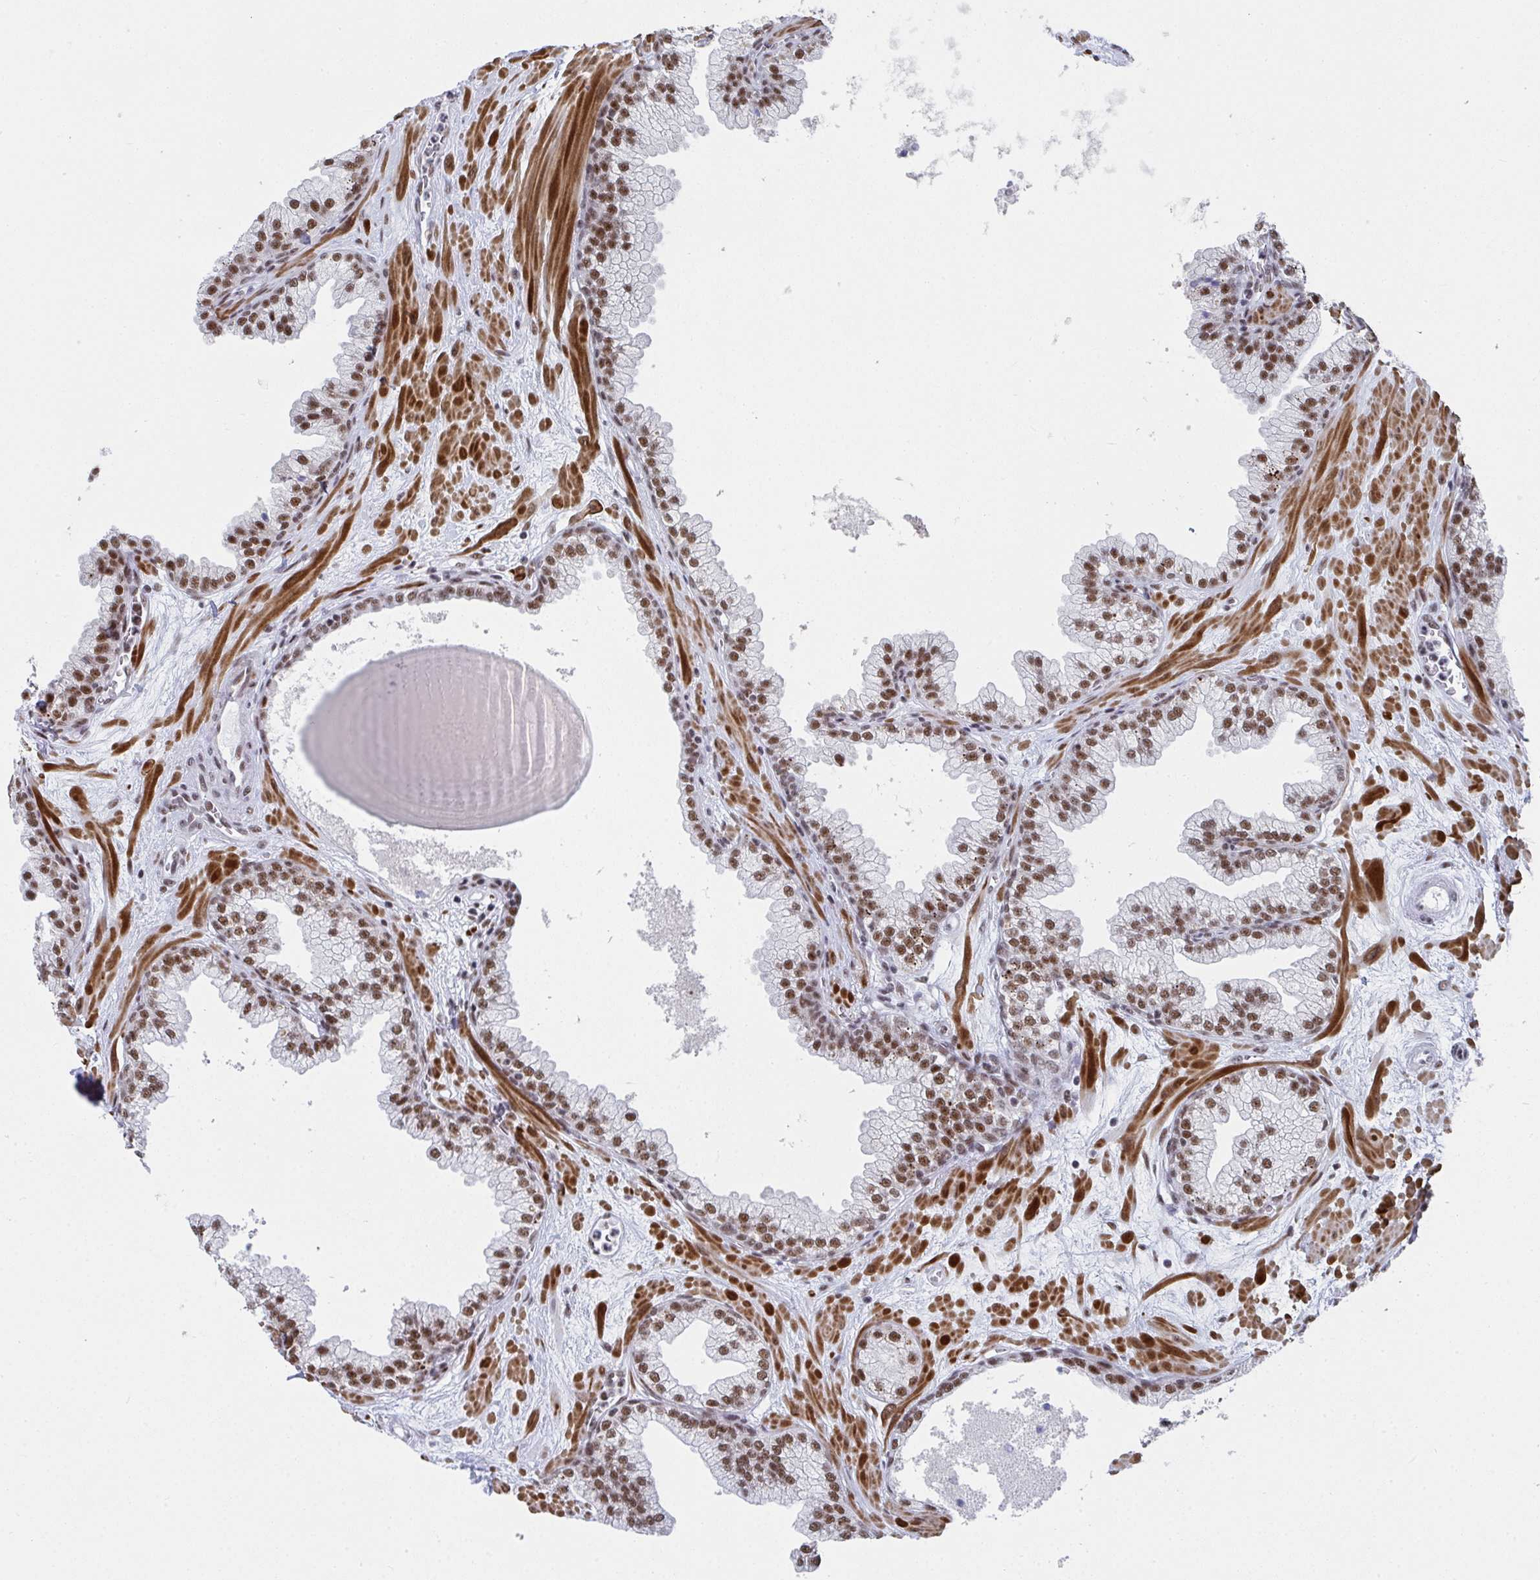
{"staining": {"intensity": "moderate", "quantity": ">75%", "location": "nuclear"}, "tissue": "prostate", "cell_type": "Glandular cells", "image_type": "normal", "snomed": [{"axis": "morphology", "description": "Normal tissue, NOS"}, {"axis": "topography", "description": "Prostate"}, {"axis": "topography", "description": "Peripheral nerve tissue"}], "caption": "Immunohistochemistry (IHC) histopathology image of unremarkable prostate stained for a protein (brown), which displays medium levels of moderate nuclear staining in approximately >75% of glandular cells.", "gene": "SNRNP70", "patient": {"sex": "male", "age": 61}}